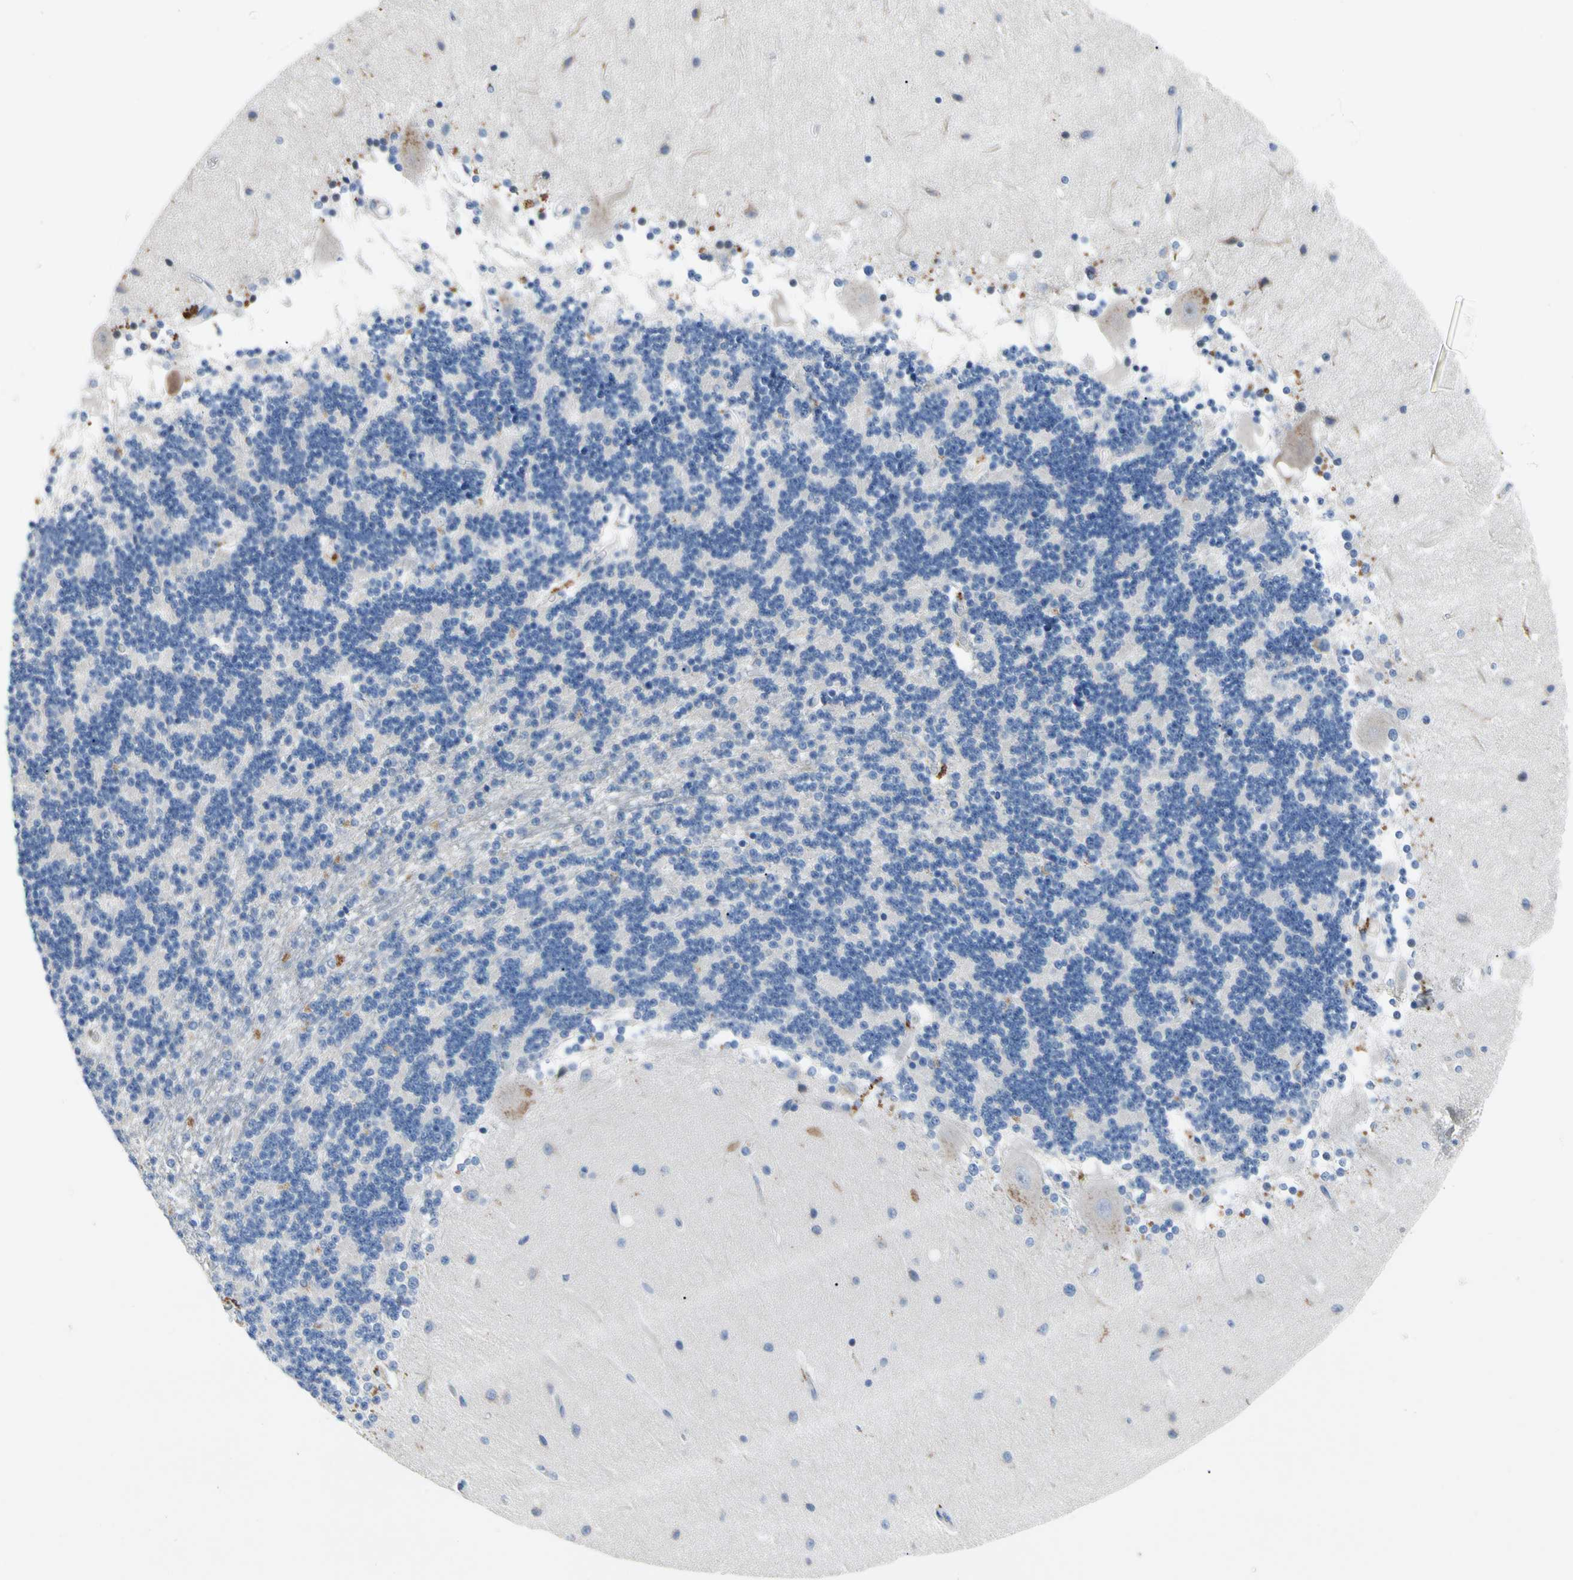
{"staining": {"intensity": "negative", "quantity": "none", "location": "none"}, "tissue": "cerebellum", "cell_type": "Cells in granular layer", "image_type": "normal", "snomed": [{"axis": "morphology", "description": "Normal tissue, NOS"}, {"axis": "topography", "description": "Cerebellum"}], "caption": "Image shows no significant protein staining in cells in granular layer of unremarkable cerebellum. (DAB IHC with hematoxylin counter stain).", "gene": "RETSAT", "patient": {"sex": "female", "age": 54}}